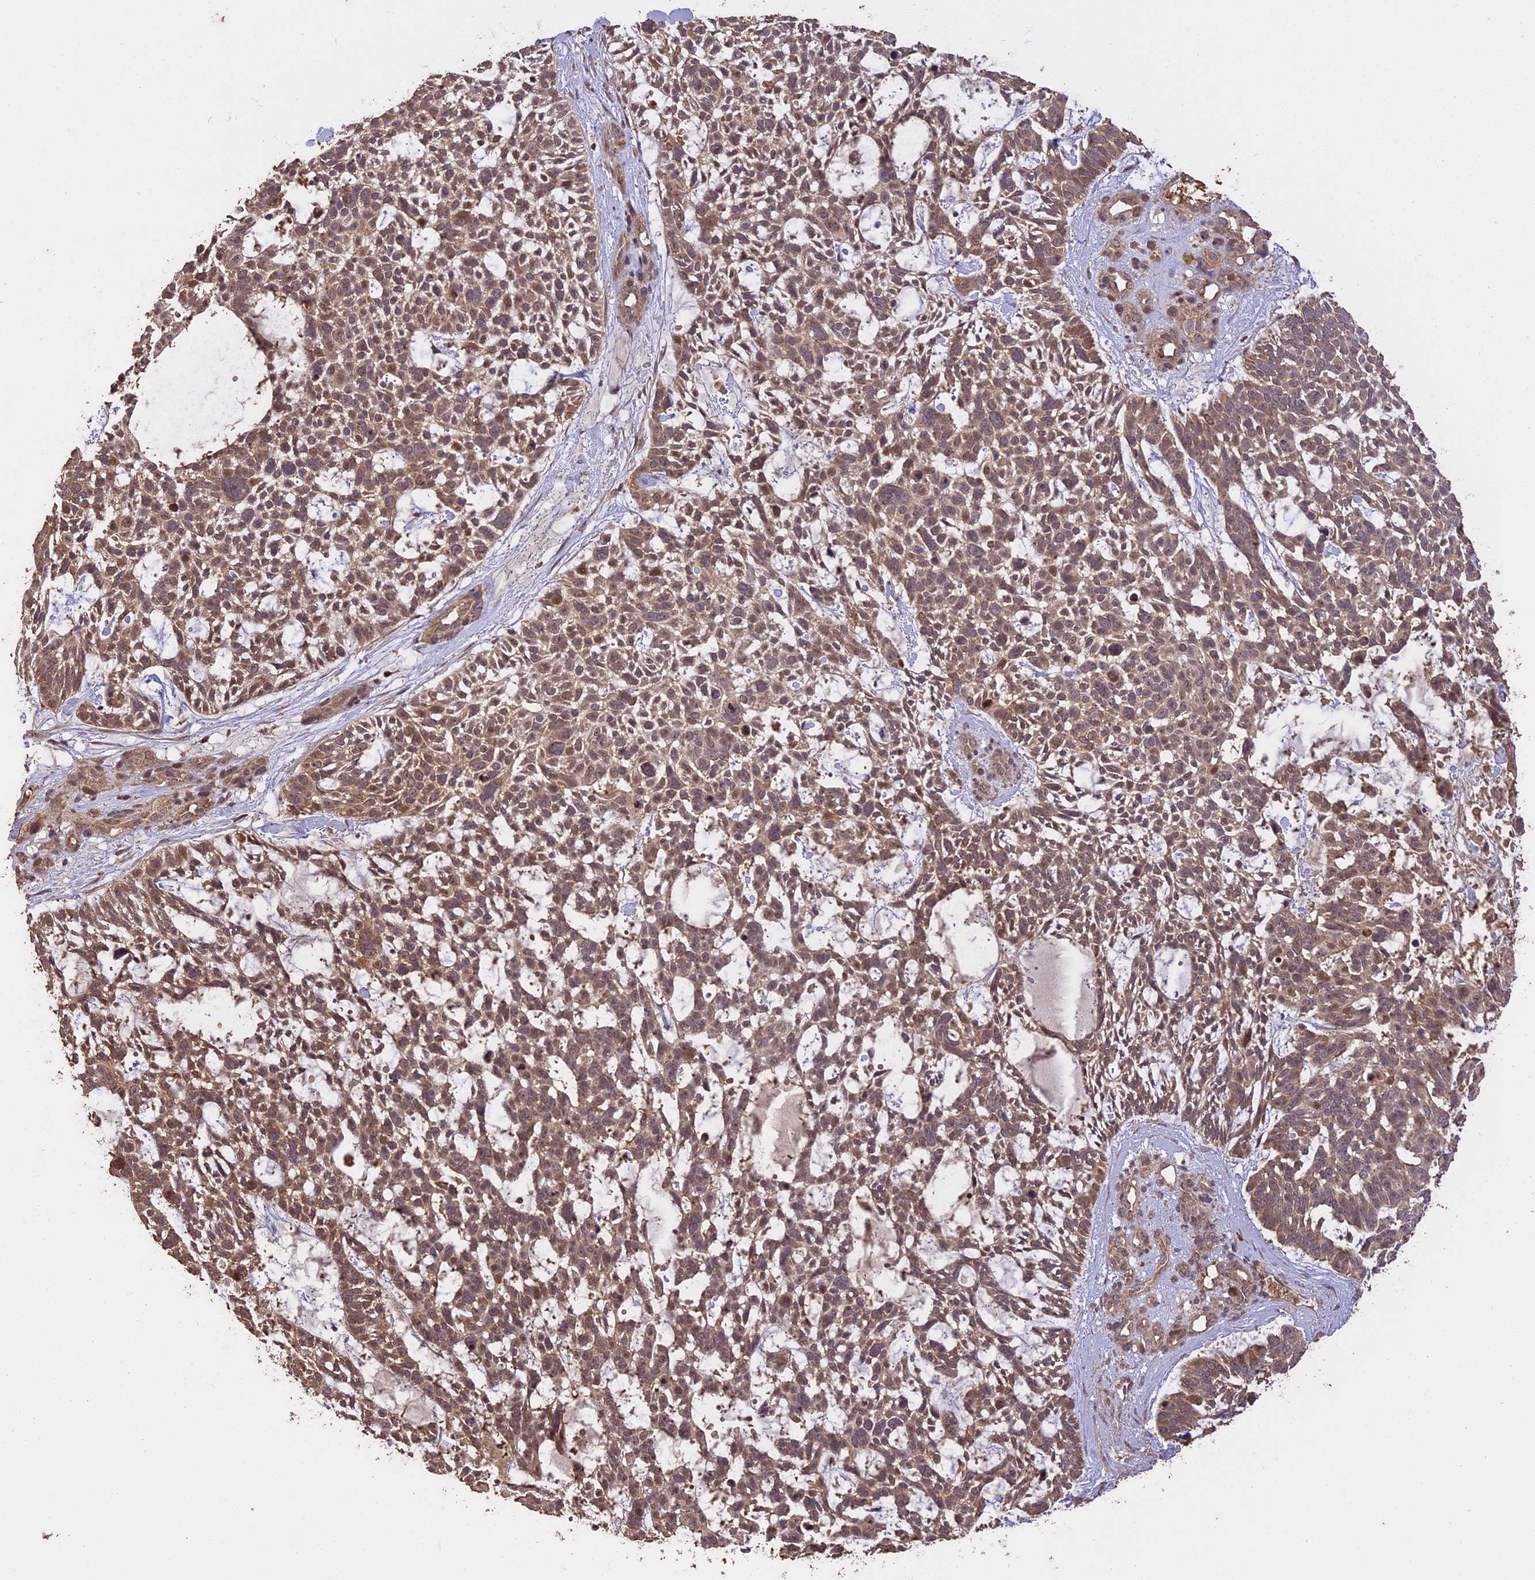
{"staining": {"intensity": "moderate", "quantity": ">75%", "location": "cytoplasmic/membranous"}, "tissue": "skin cancer", "cell_type": "Tumor cells", "image_type": "cancer", "snomed": [{"axis": "morphology", "description": "Basal cell carcinoma"}, {"axis": "topography", "description": "Skin"}], "caption": "DAB (3,3'-diaminobenzidine) immunohistochemical staining of basal cell carcinoma (skin) demonstrates moderate cytoplasmic/membranous protein positivity in approximately >75% of tumor cells.", "gene": "TIGD7", "patient": {"sex": "male", "age": 88}}